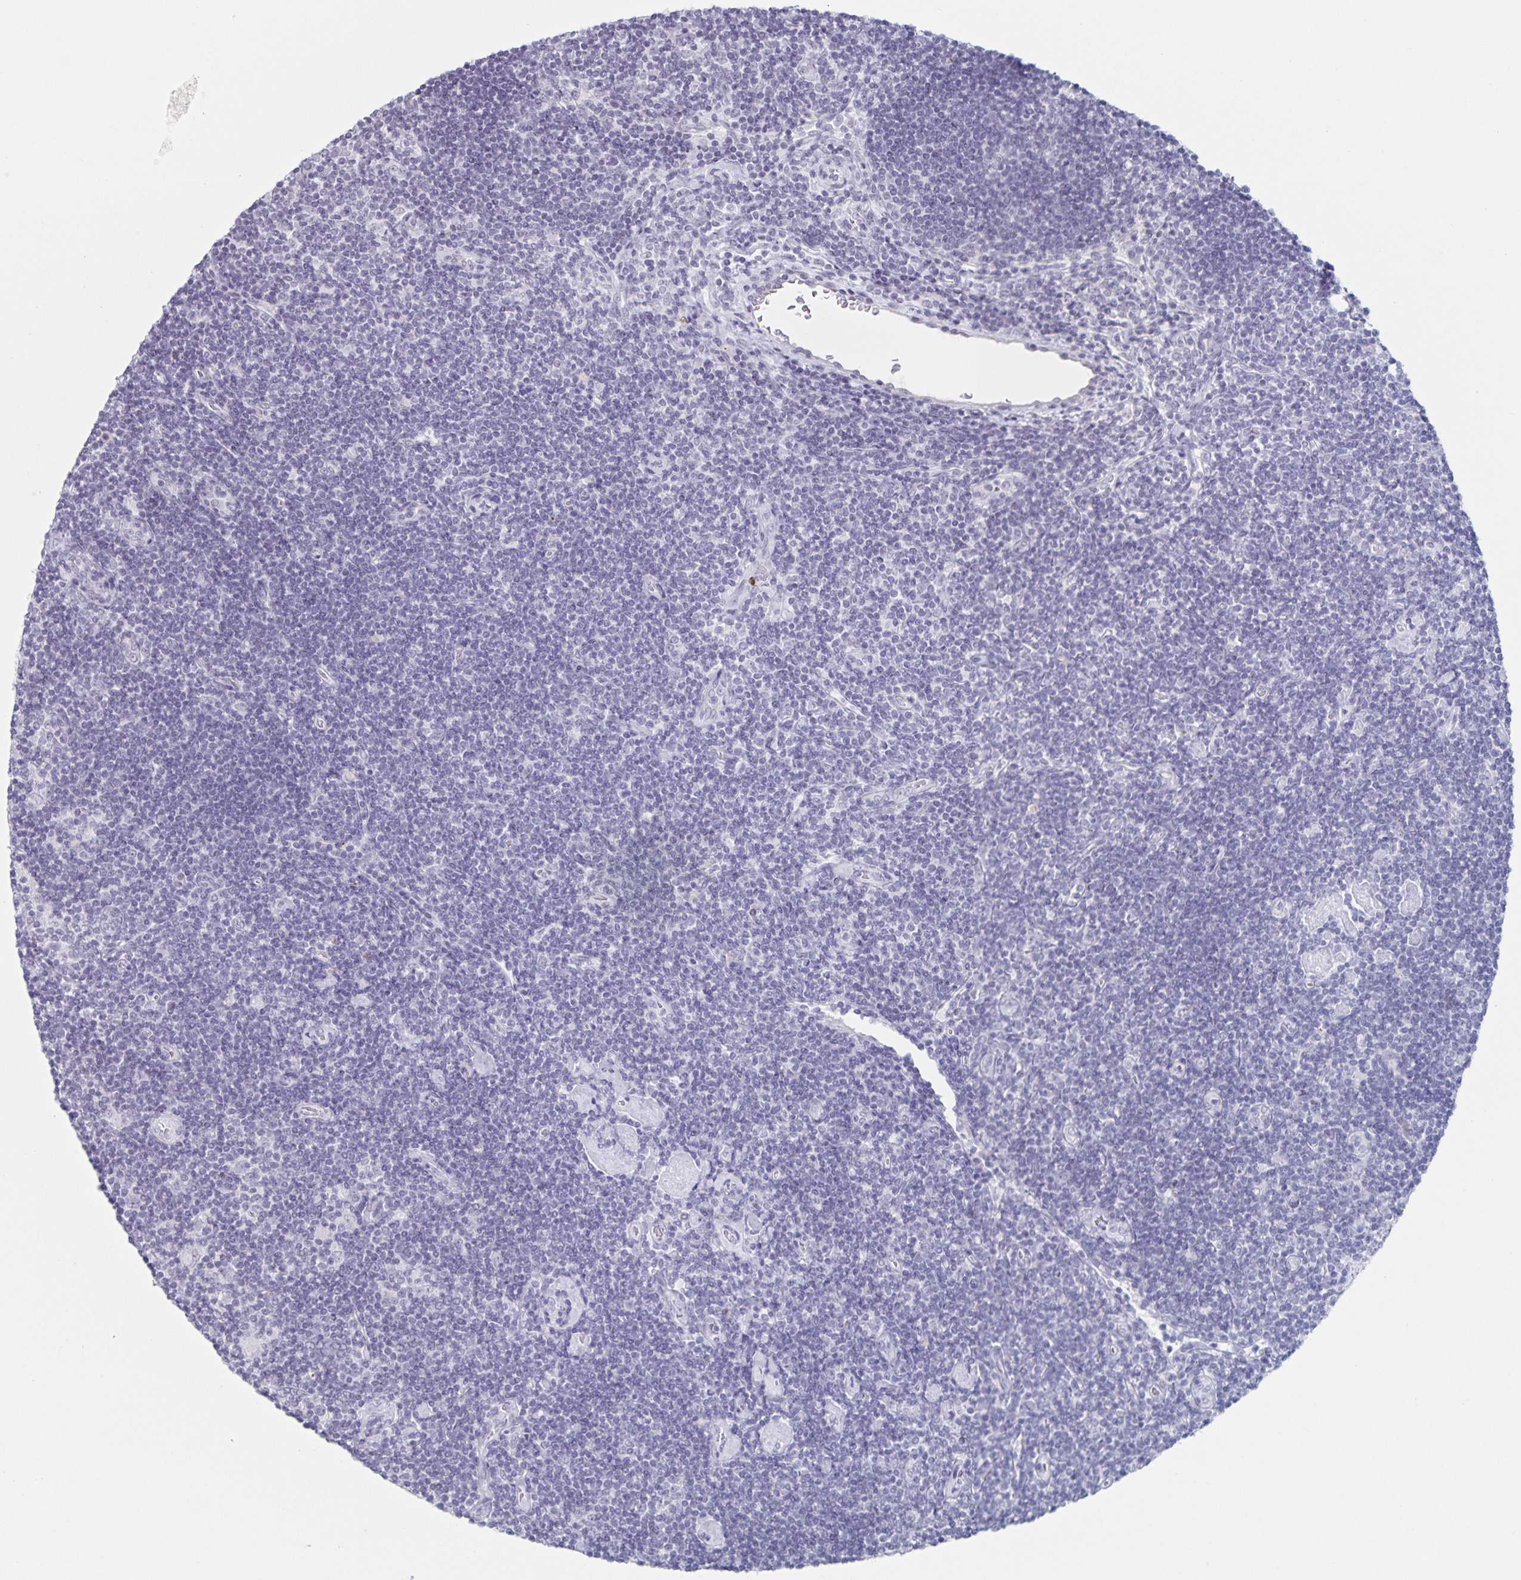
{"staining": {"intensity": "negative", "quantity": "none", "location": "none"}, "tissue": "lymphoma", "cell_type": "Tumor cells", "image_type": "cancer", "snomed": [{"axis": "morphology", "description": "Hodgkin's disease, NOS"}, {"axis": "topography", "description": "Lymph node"}], "caption": "An immunohistochemistry micrograph of Hodgkin's disease is shown. There is no staining in tumor cells of Hodgkin's disease. The staining was performed using DAB to visualize the protein expression in brown, while the nuclei were stained in blue with hematoxylin (Magnification: 20x).", "gene": "LCE6A", "patient": {"sex": "male", "age": 40}}